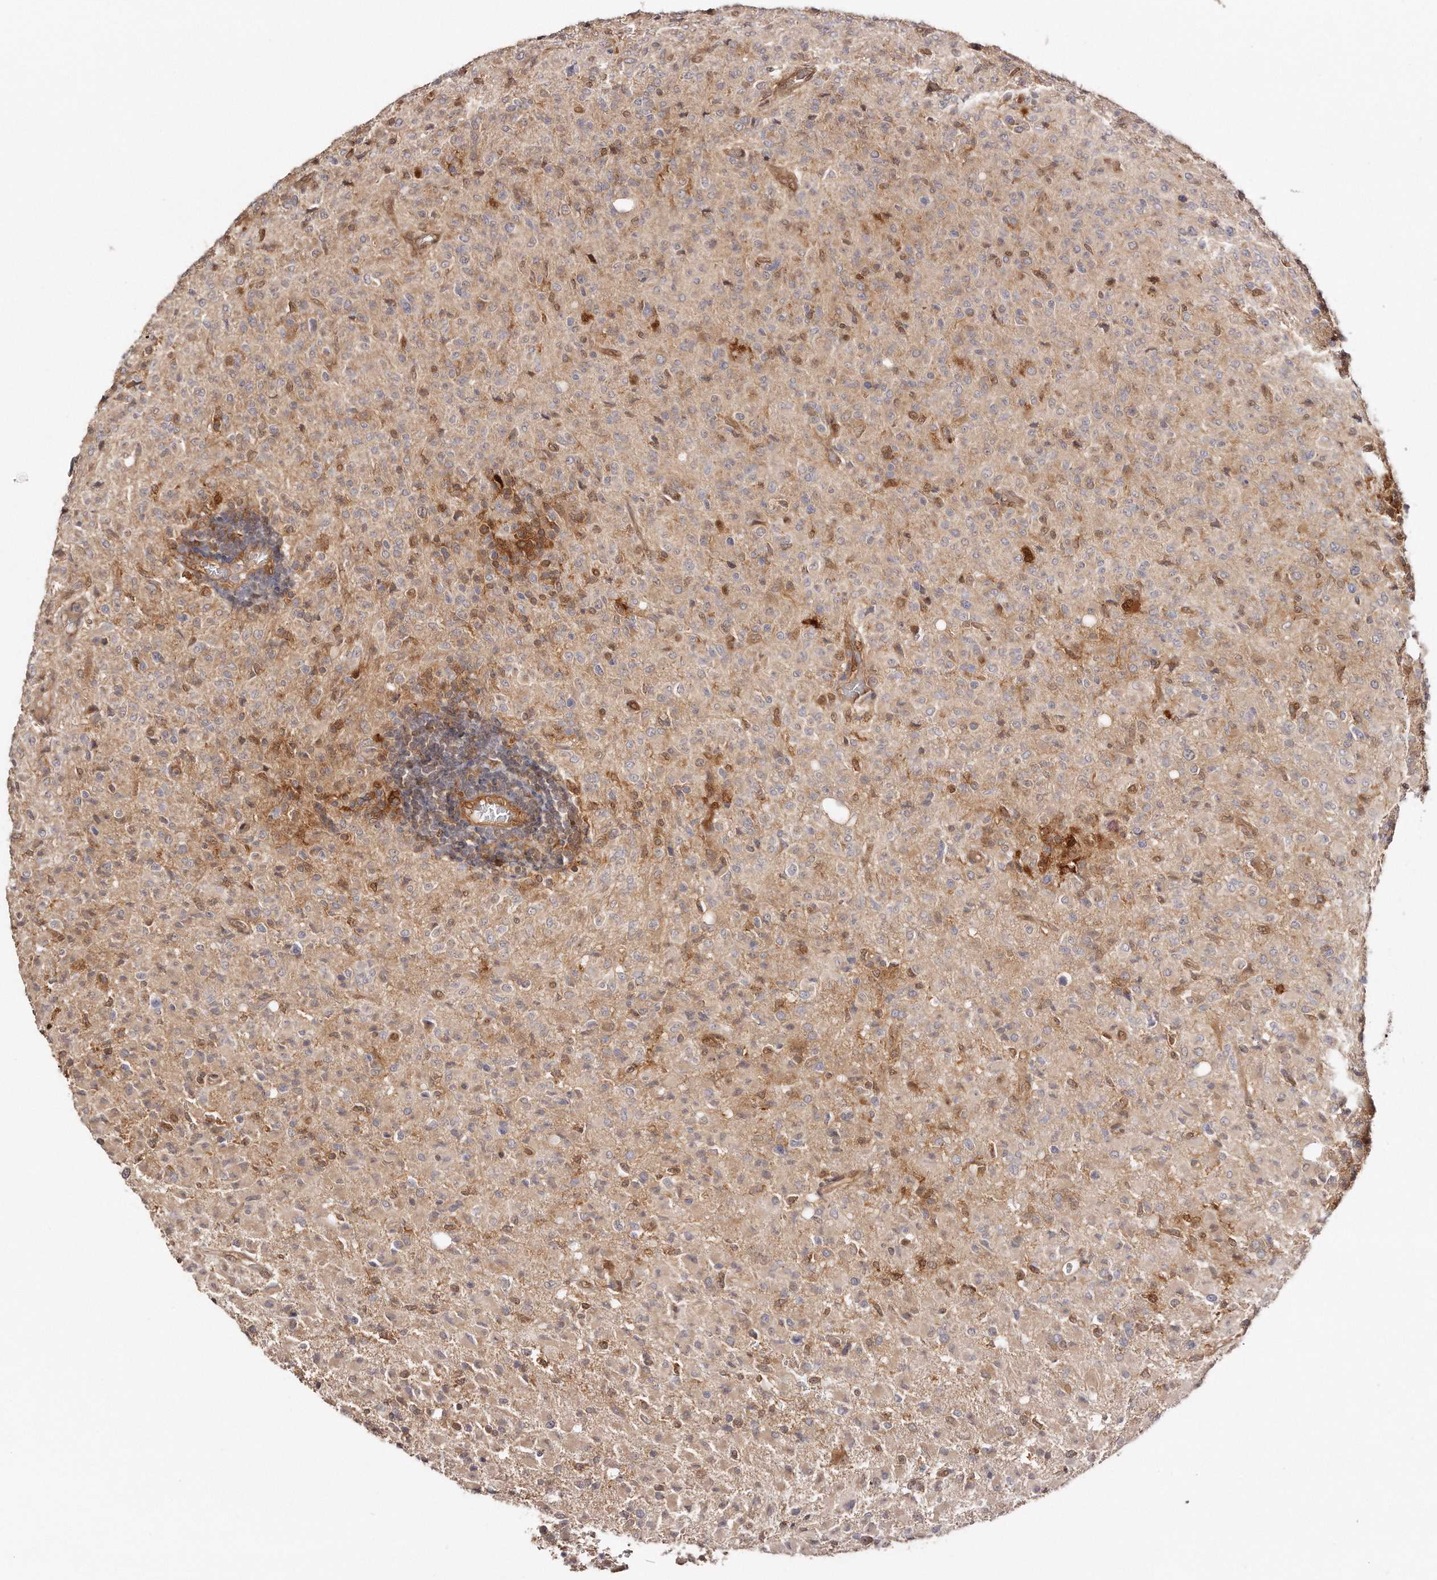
{"staining": {"intensity": "weak", "quantity": "25%-75%", "location": "cytoplasmic/membranous"}, "tissue": "glioma", "cell_type": "Tumor cells", "image_type": "cancer", "snomed": [{"axis": "morphology", "description": "Glioma, malignant, High grade"}, {"axis": "topography", "description": "Brain"}], "caption": "Immunohistochemical staining of glioma exhibits low levels of weak cytoplasmic/membranous protein expression in approximately 25%-75% of tumor cells.", "gene": "GBP4", "patient": {"sex": "female", "age": 57}}